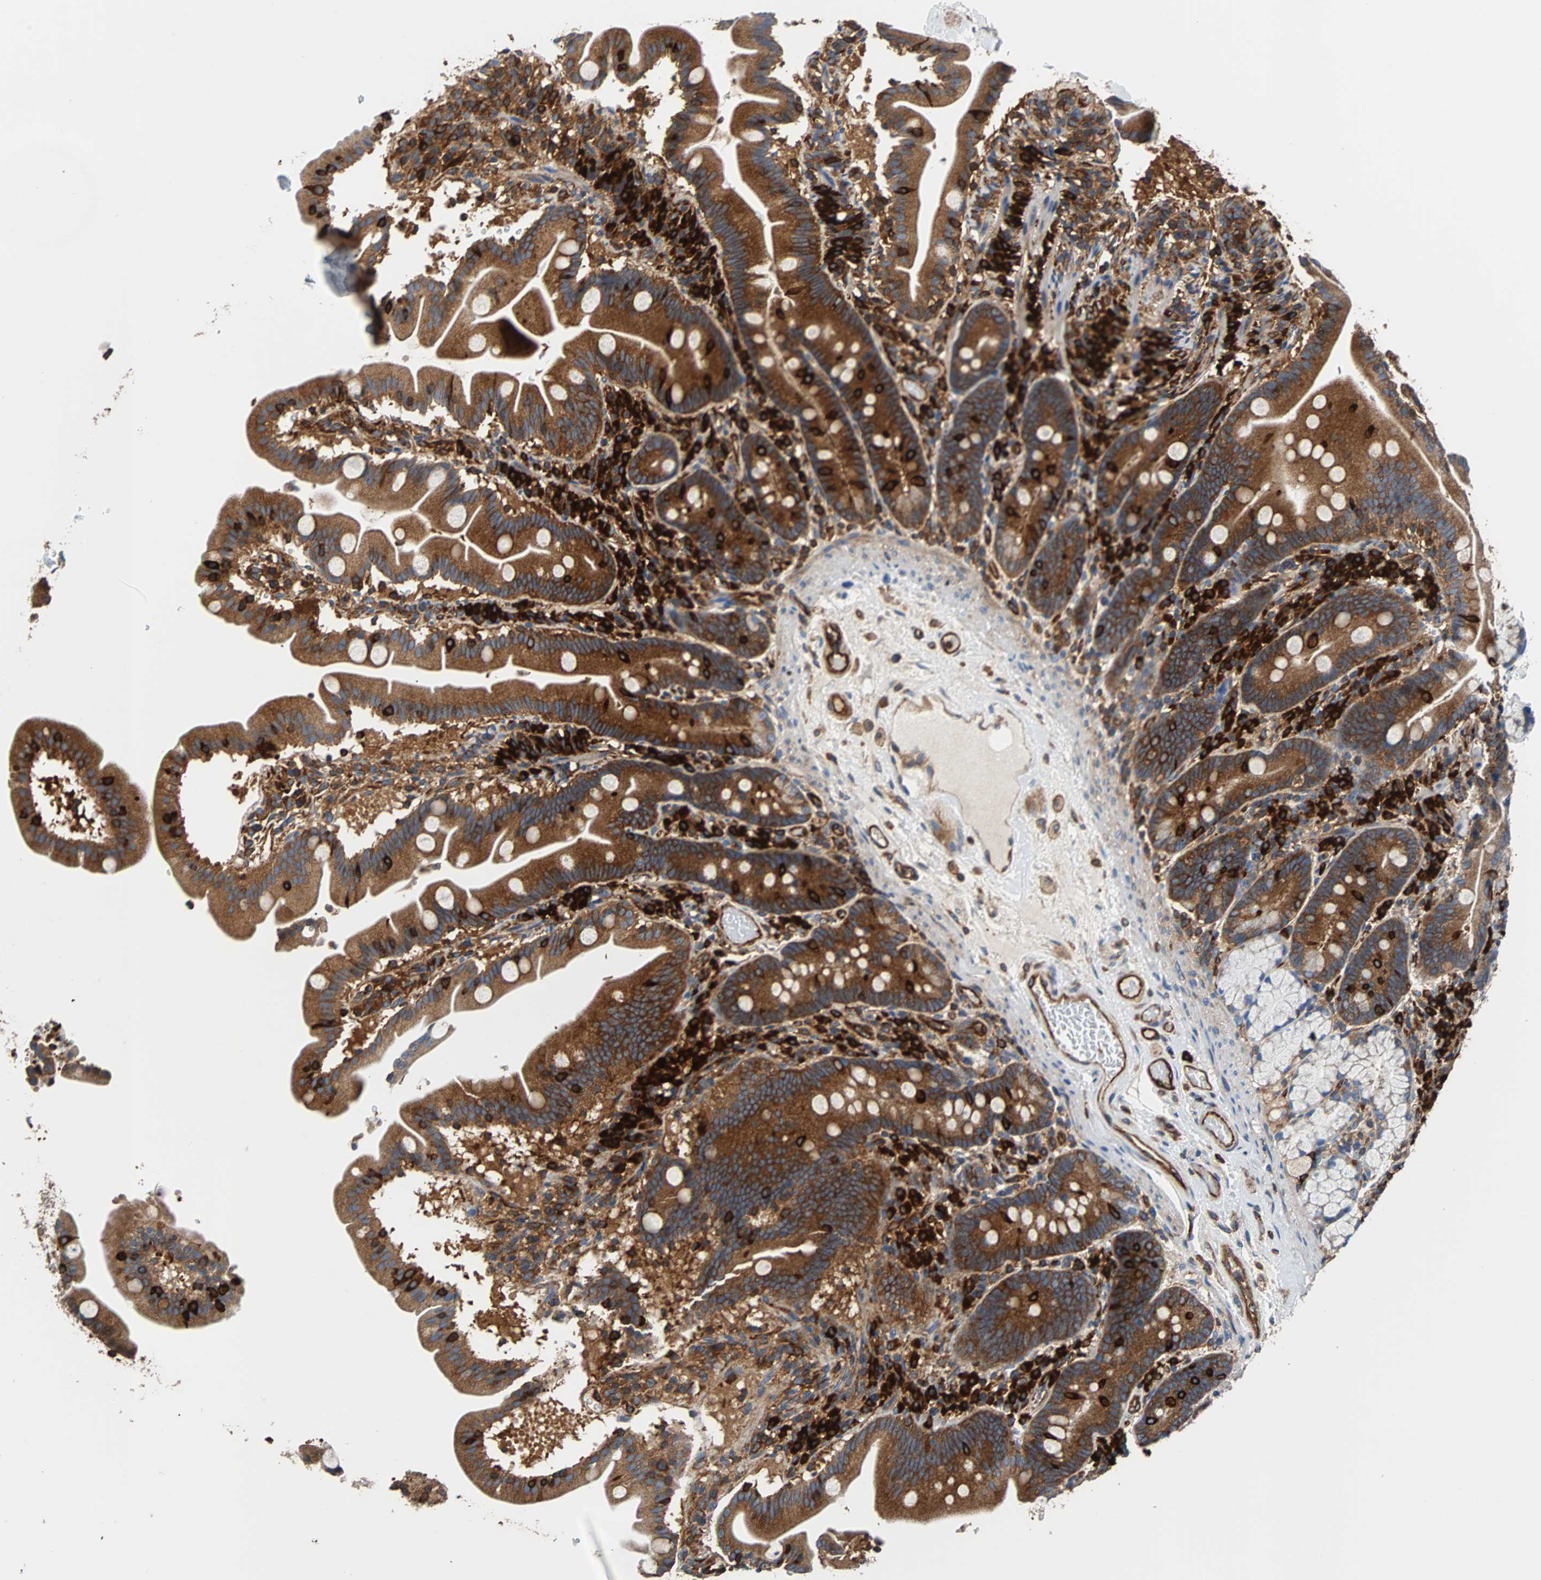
{"staining": {"intensity": "moderate", "quantity": ">75%", "location": "cytoplasmic/membranous"}, "tissue": "duodenum", "cell_type": "Glandular cells", "image_type": "normal", "snomed": [{"axis": "morphology", "description": "Normal tissue, NOS"}, {"axis": "topography", "description": "Duodenum"}], "caption": "The micrograph shows a brown stain indicating the presence of a protein in the cytoplasmic/membranous of glandular cells in duodenum. (IHC, brightfield microscopy, high magnification).", "gene": "PLCG2", "patient": {"sex": "male", "age": 54}}